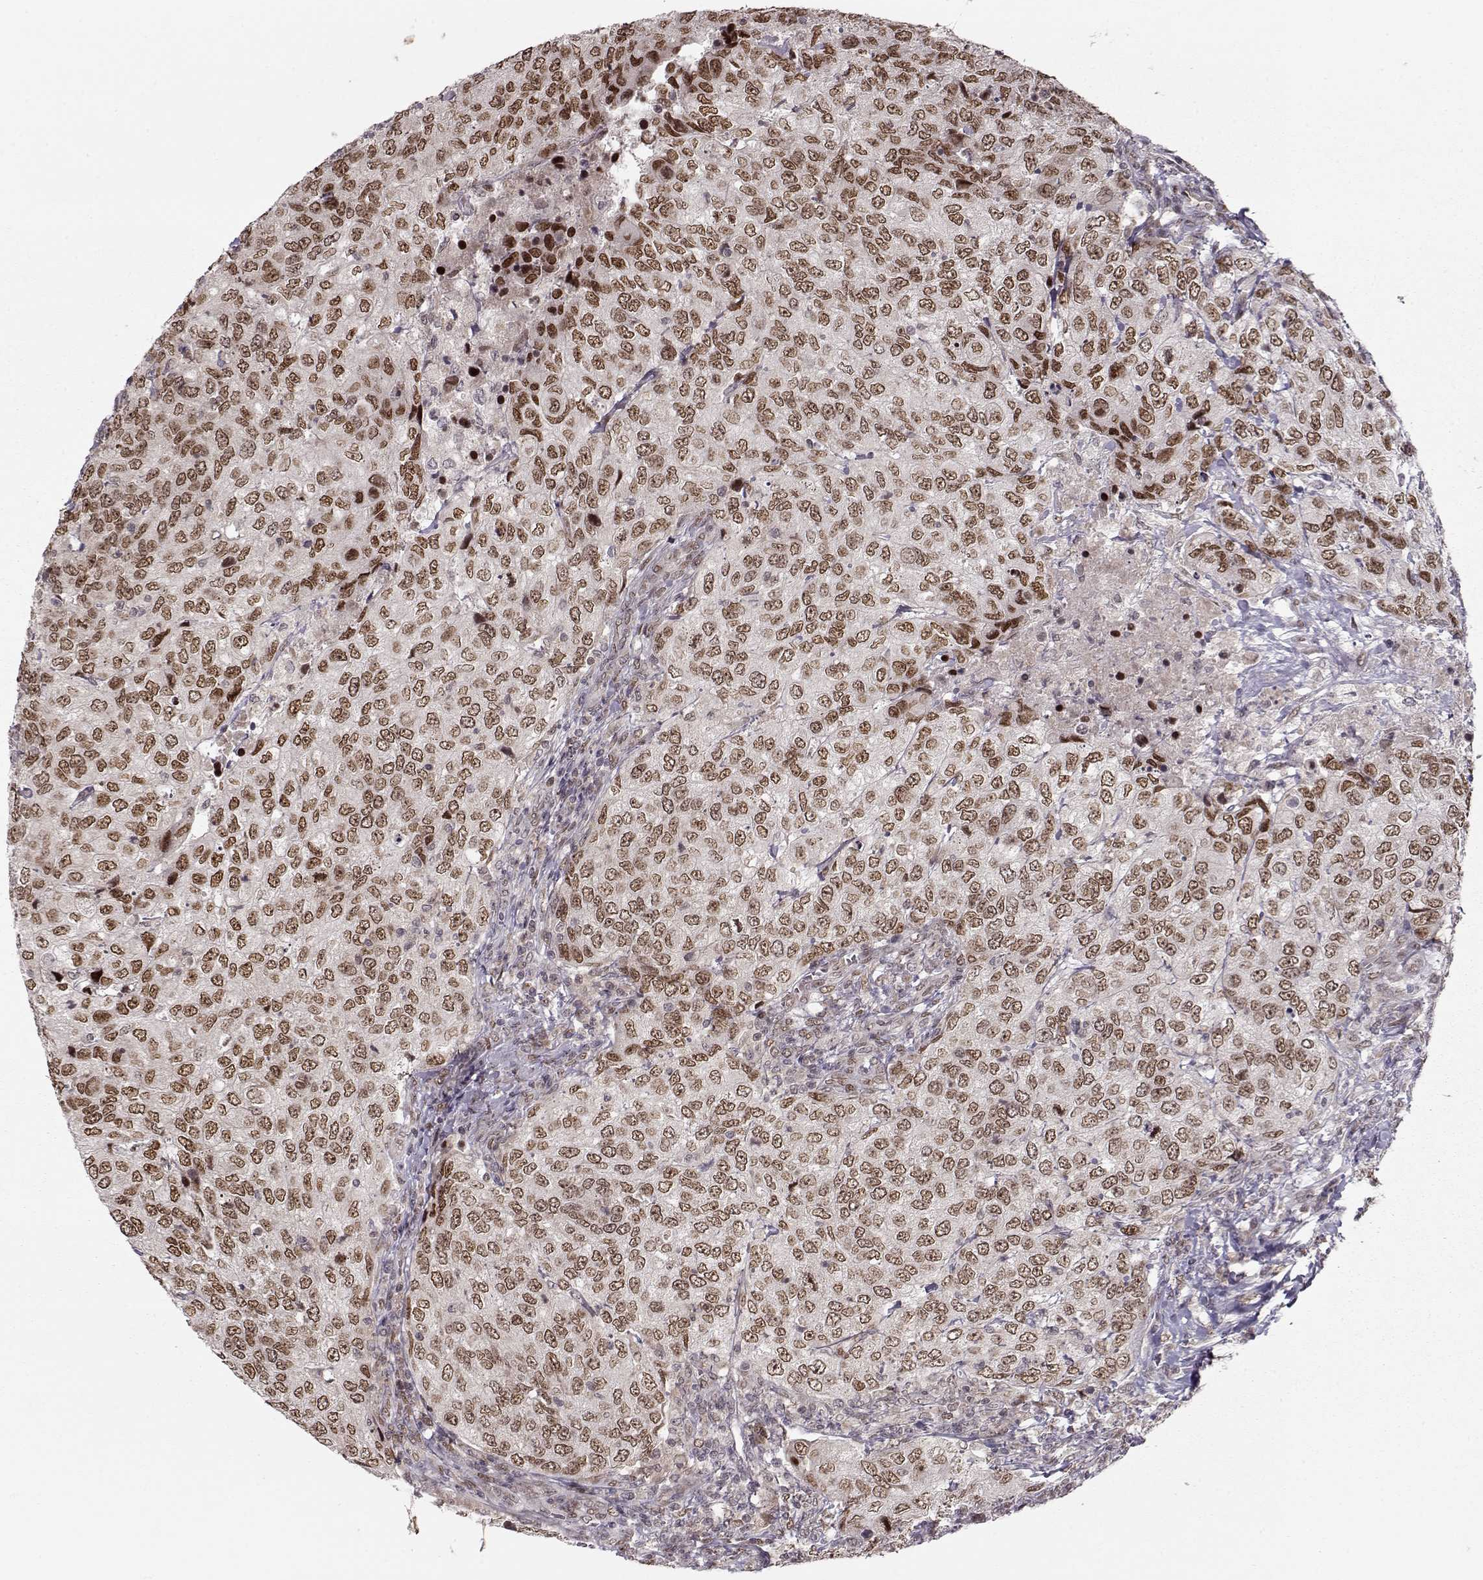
{"staining": {"intensity": "moderate", "quantity": ">75%", "location": "nuclear"}, "tissue": "urothelial cancer", "cell_type": "Tumor cells", "image_type": "cancer", "snomed": [{"axis": "morphology", "description": "Urothelial carcinoma, High grade"}, {"axis": "topography", "description": "Urinary bladder"}], "caption": "Human urothelial cancer stained for a protein (brown) displays moderate nuclear positive staining in about >75% of tumor cells.", "gene": "RAI1", "patient": {"sex": "female", "age": 78}}